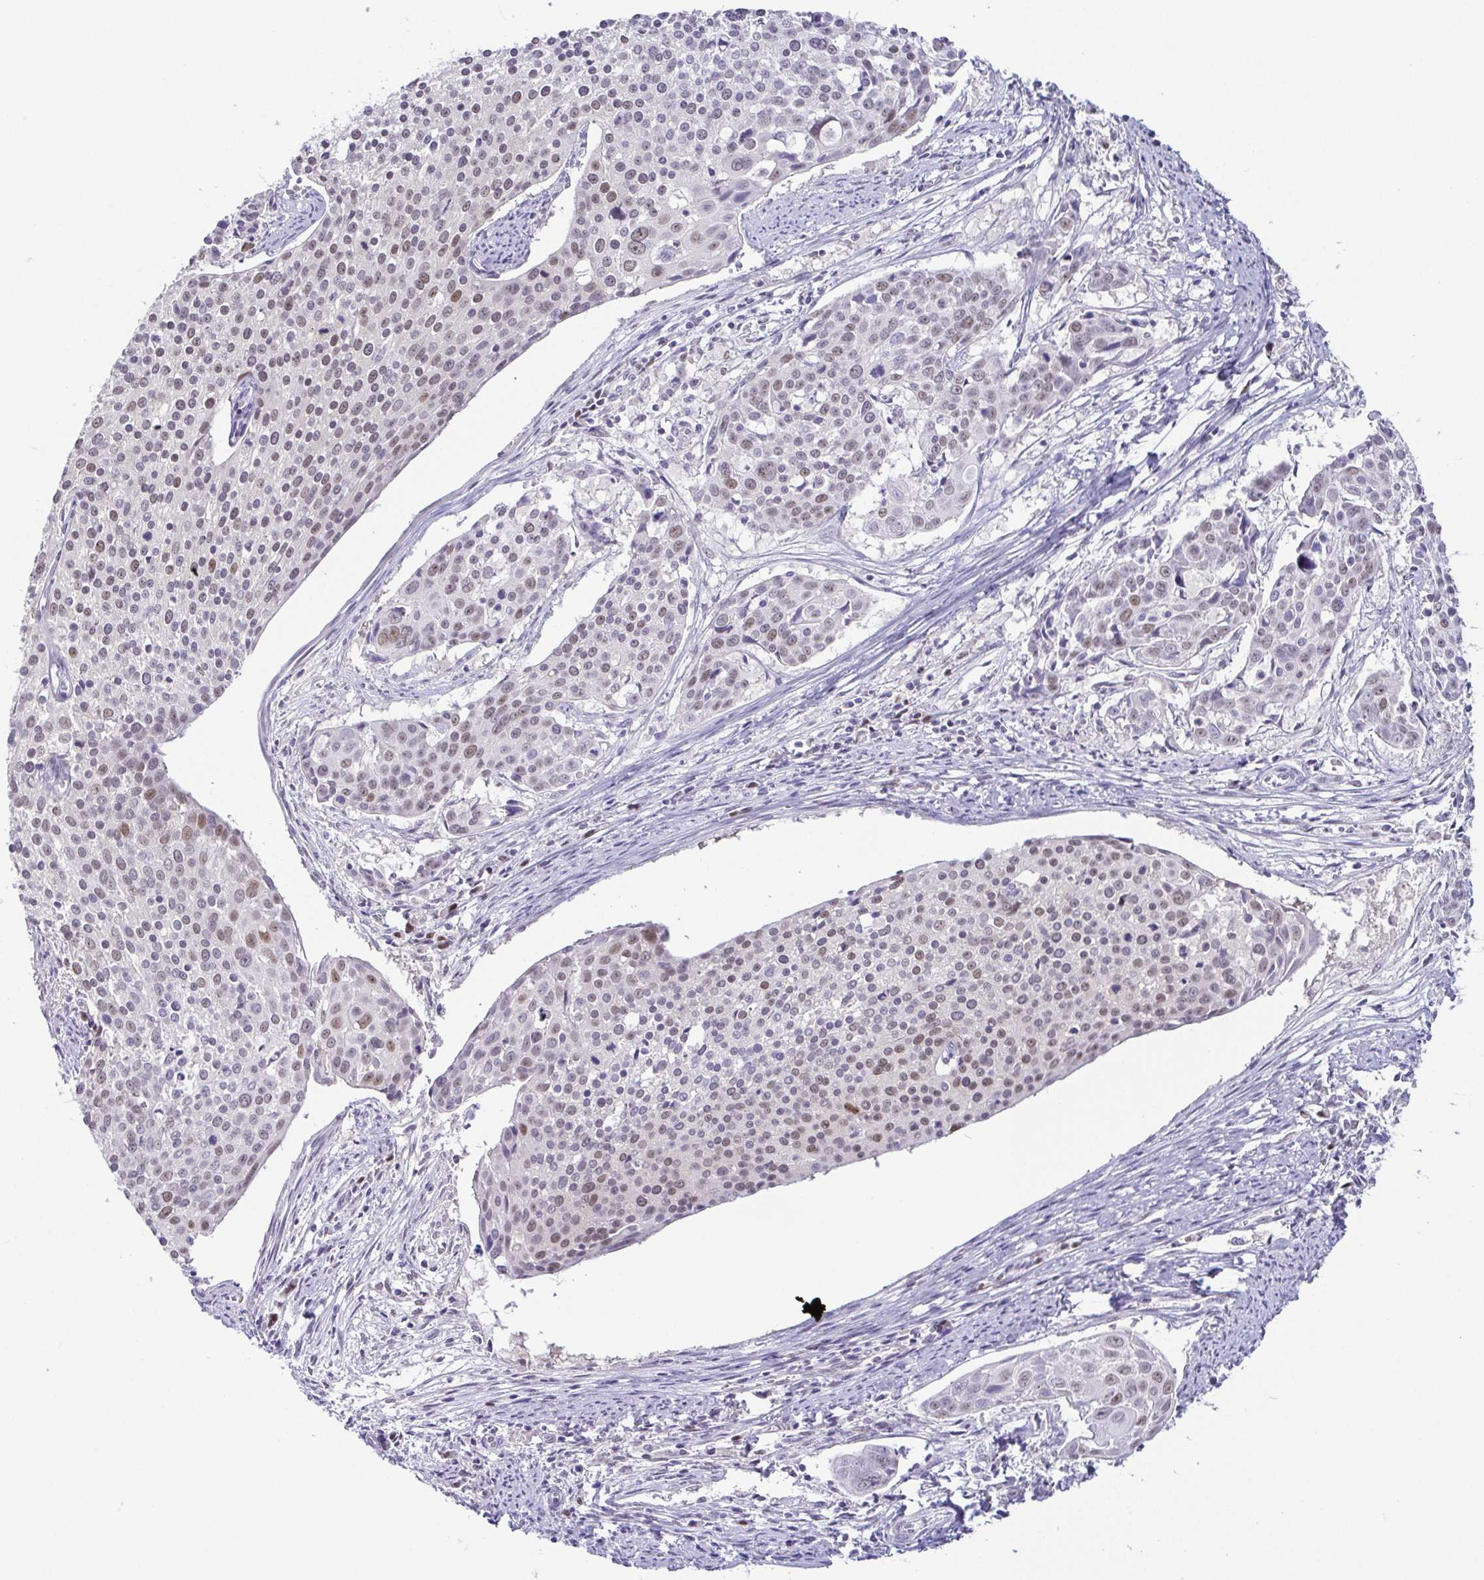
{"staining": {"intensity": "moderate", "quantity": "25%-75%", "location": "nuclear"}, "tissue": "cervical cancer", "cell_type": "Tumor cells", "image_type": "cancer", "snomed": [{"axis": "morphology", "description": "Squamous cell carcinoma, NOS"}, {"axis": "topography", "description": "Cervix"}], "caption": "Cervical cancer (squamous cell carcinoma) stained with a brown dye shows moderate nuclear positive staining in about 25%-75% of tumor cells.", "gene": "TCF3", "patient": {"sex": "female", "age": 39}}